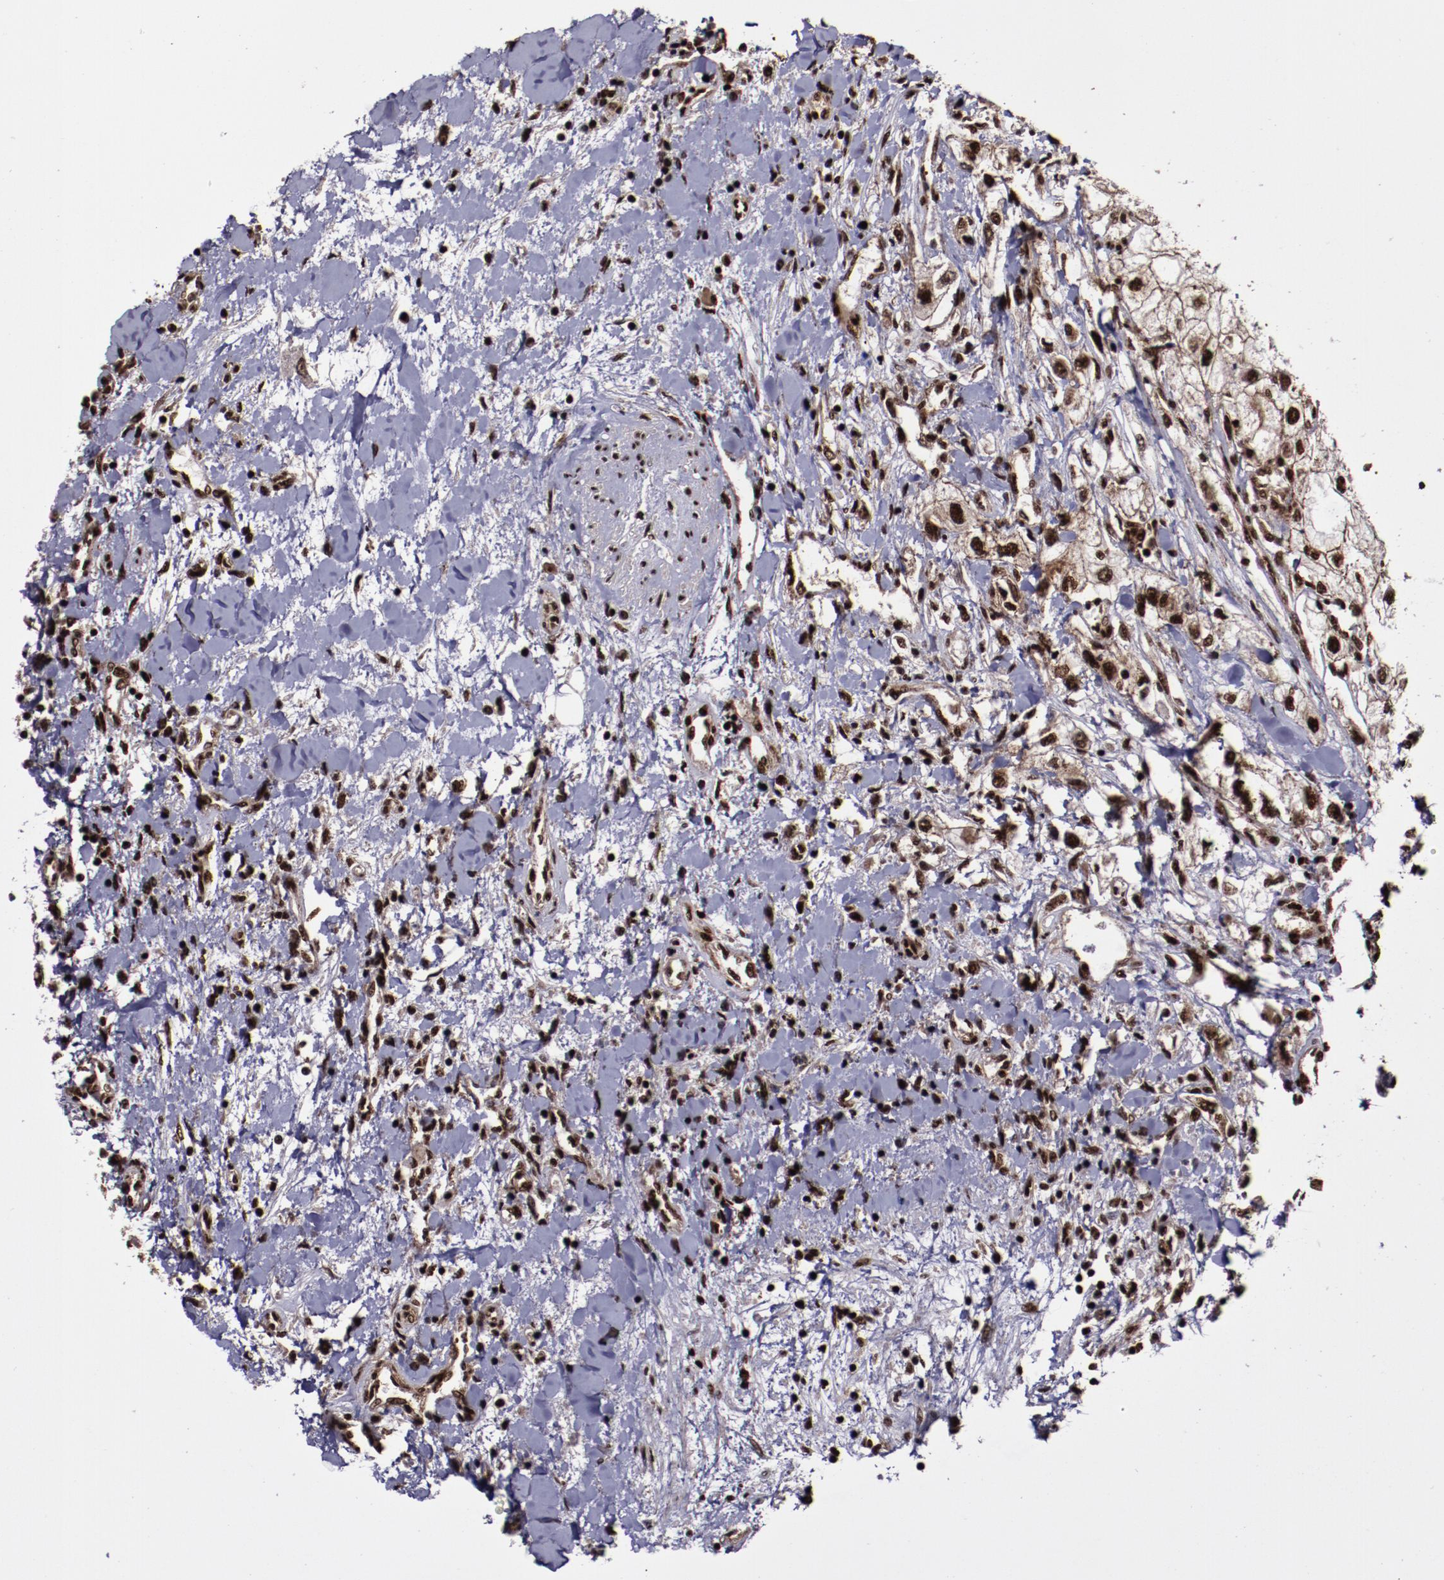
{"staining": {"intensity": "strong", "quantity": ">75%", "location": "cytoplasmic/membranous,nuclear"}, "tissue": "renal cancer", "cell_type": "Tumor cells", "image_type": "cancer", "snomed": [{"axis": "morphology", "description": "Adenocarcinoma, NOS"}, {"axis": "topography", "description": "Kidney"}], "caption": "Protein expression analysis of human renal cancer (adenocarcinoma) reveals strong cytoplasmic/membranous and nuclear staining in about >75% of tumor cells.", "gene": "SNW1", "patient": {"sex": "male", "age": 57}}